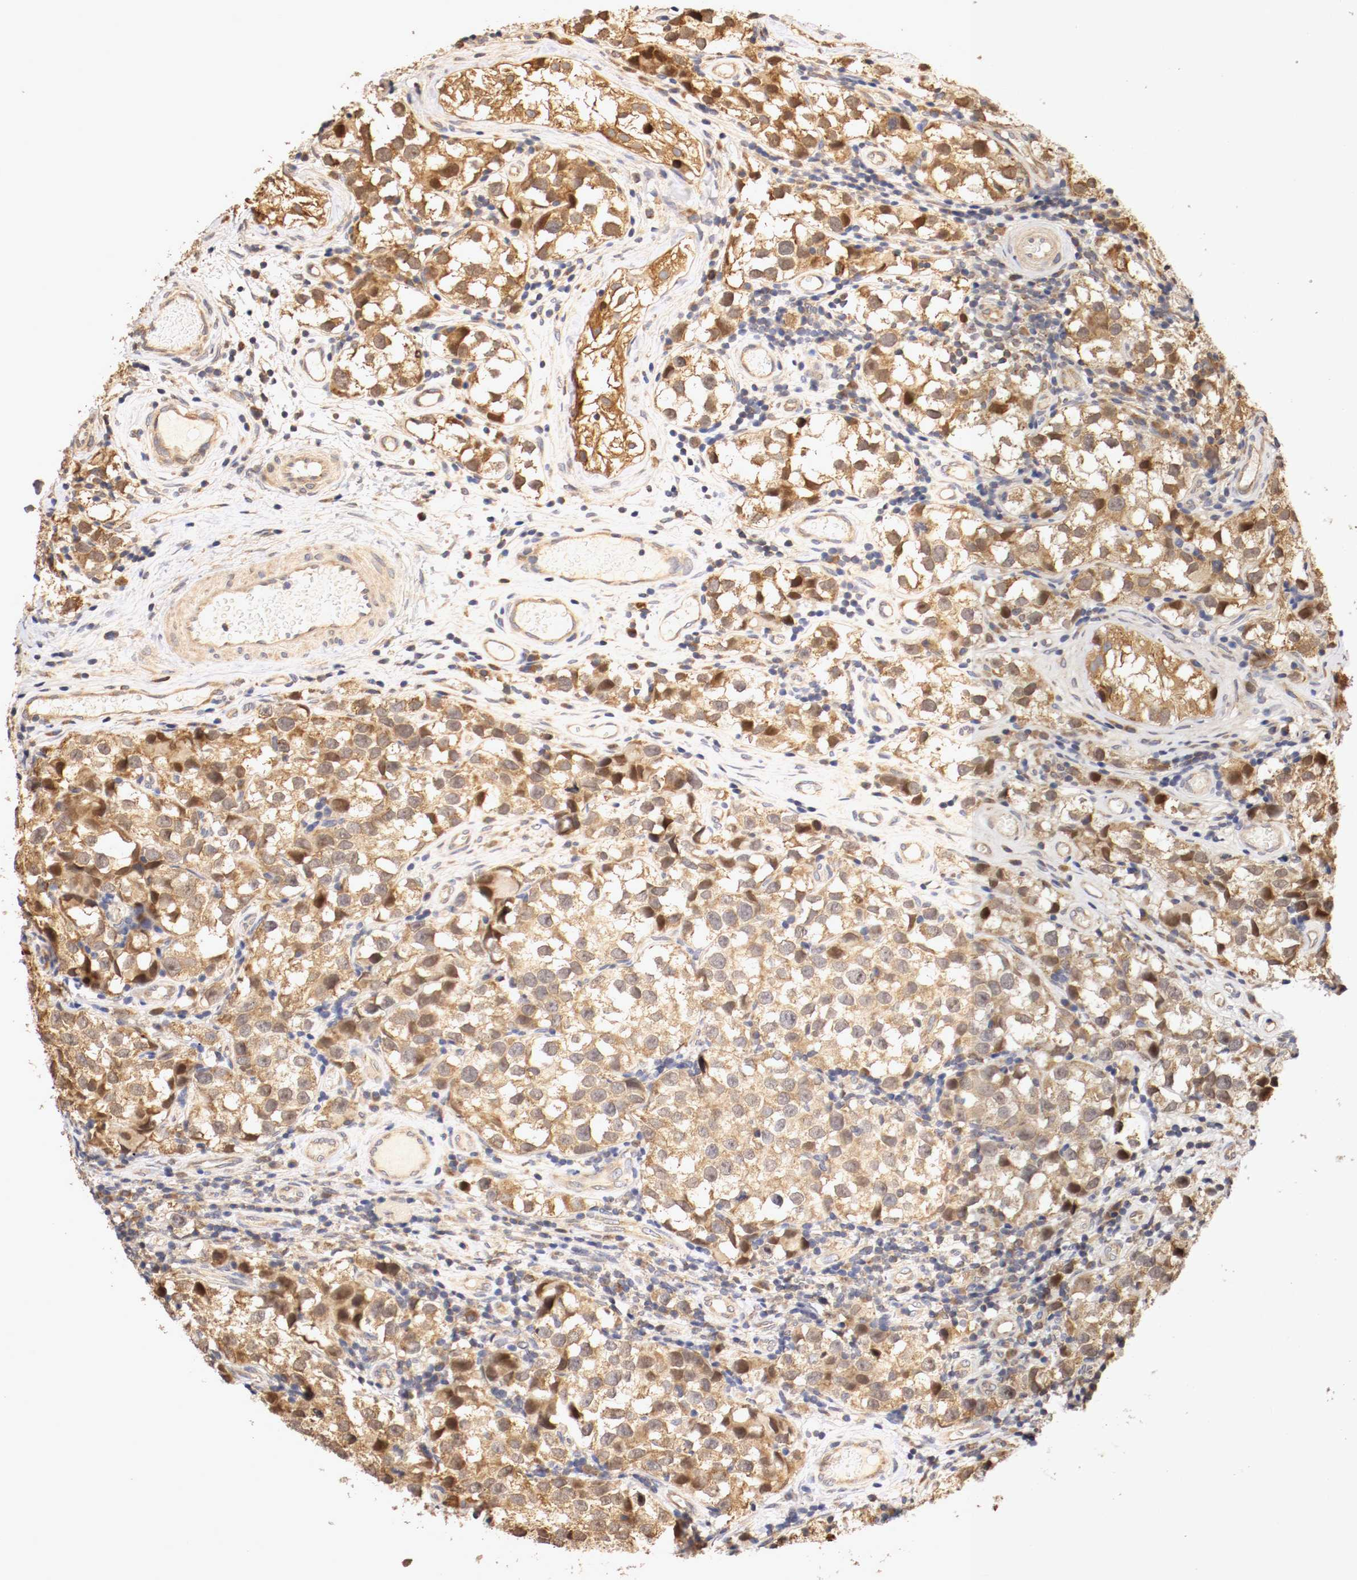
{"staining": {"intensity": "moderate", "quantity": ">75%", "location": "cytoplasmic/membranous"}, "tissue": "testis cancer", "cell_type": "Tumor cells", "image_type": "cancer", "snomed": [{"axis": "morphology", "description": "Seminoma, NOS"}, {"axis": "topography", "description": "Testis"}], "caption": "An image of seminoma (testis) stained for a protein displays moderate cytoplasmic/membranous brown staining in tumor cells.", "gene": "VEZT", "patient": {"sex": "male", "age": 39}}